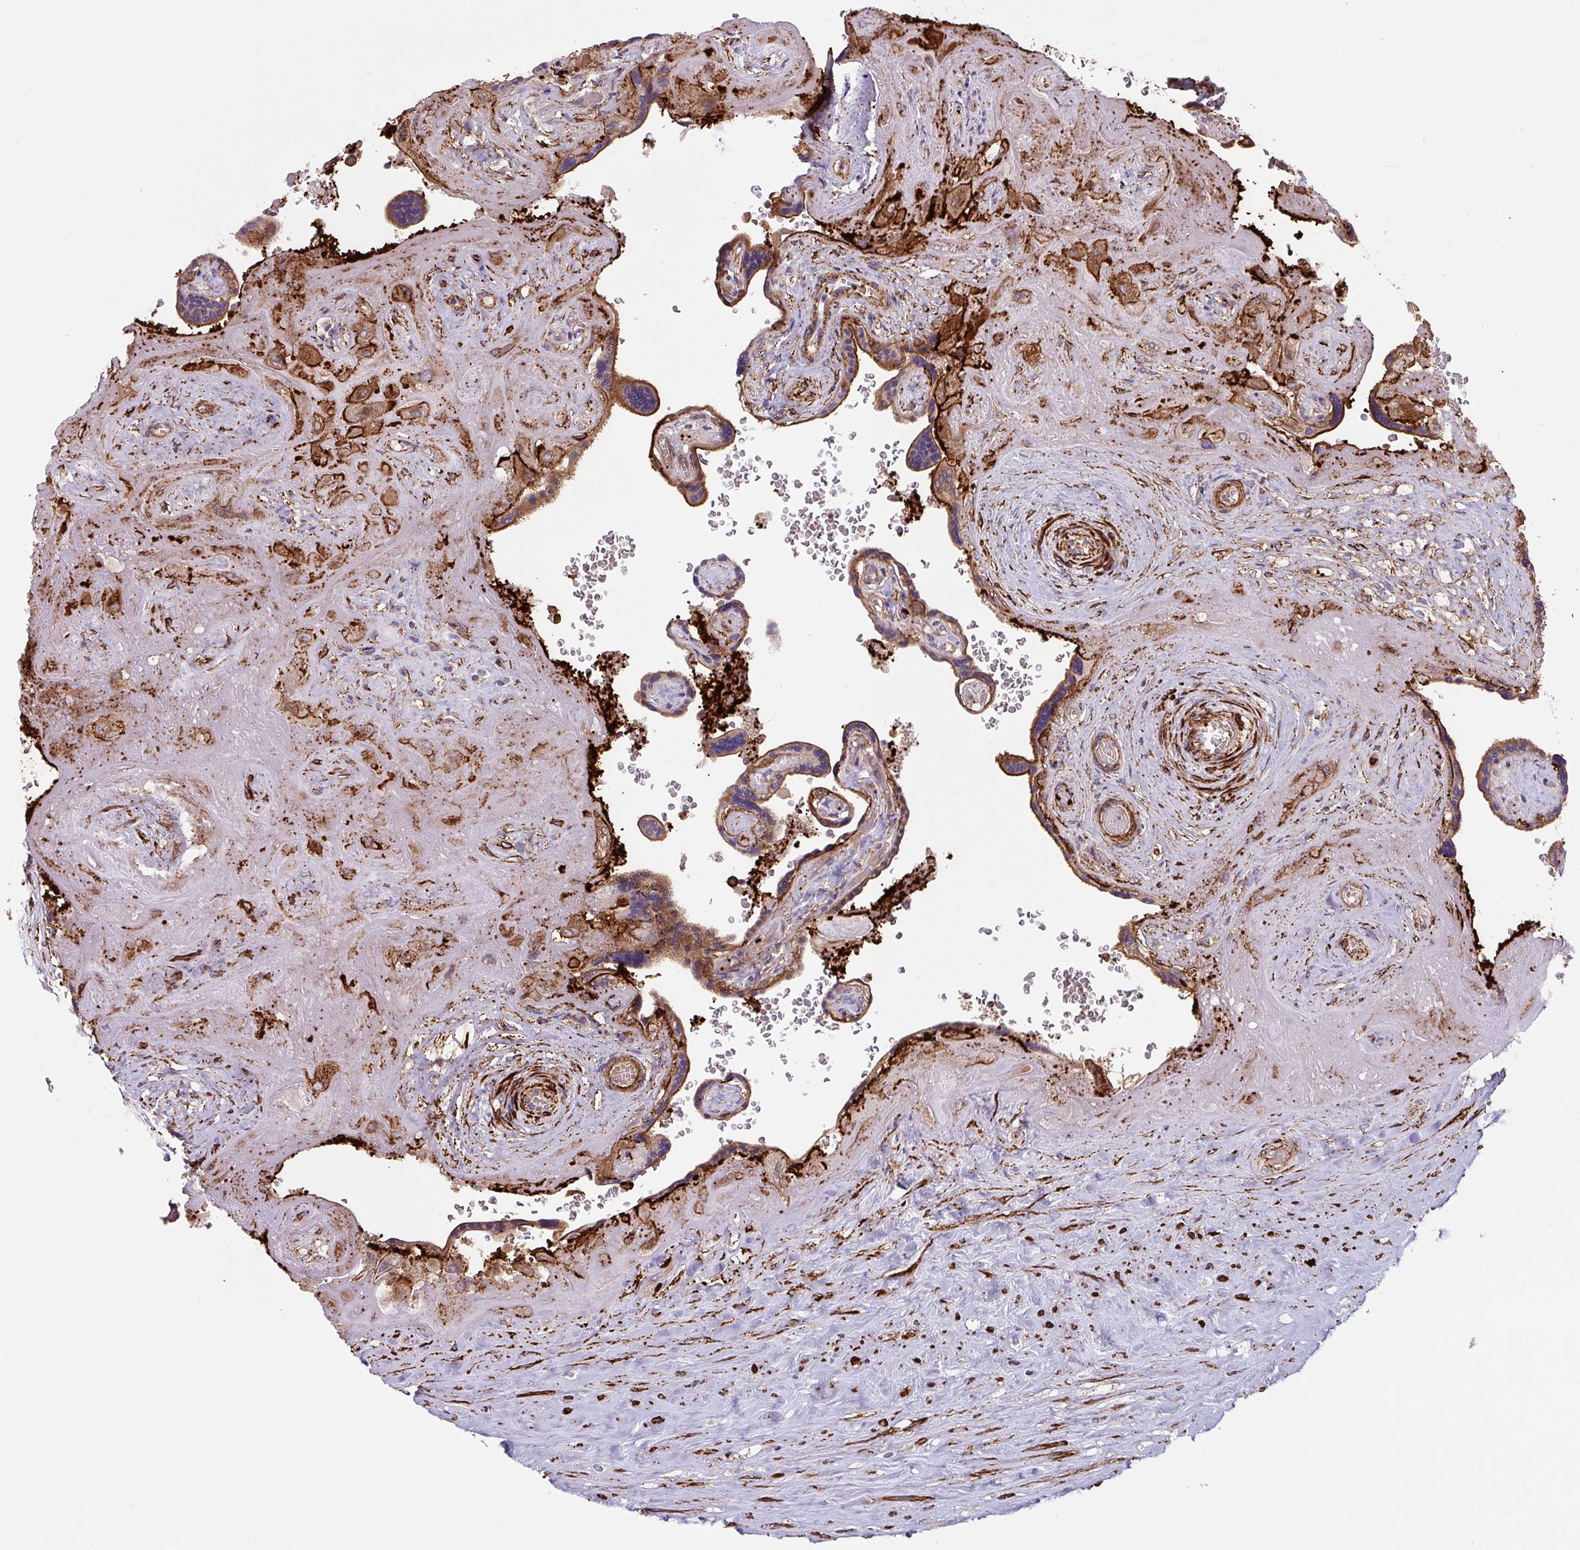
{"staining": {"intensity": "strong", "quantity": ">75%", "location": "cytoplasmic/membranous"}, "tissue": "placenta", "cell_type": "Decidual cells", "image_type": "normal", "snomed": [{"axis": "morphology", "description": "Normal tissue, NOS"}, {"axis": "topography", "description": "Placenta"}], "caption": "IHC of unremarkable human placenta reveals high levels of strong cytoplasmic/membranous staining in approximately >75% of decidual cells.", "gene": "DHFR2", "patient": {"sex": "female", "age": 32}}